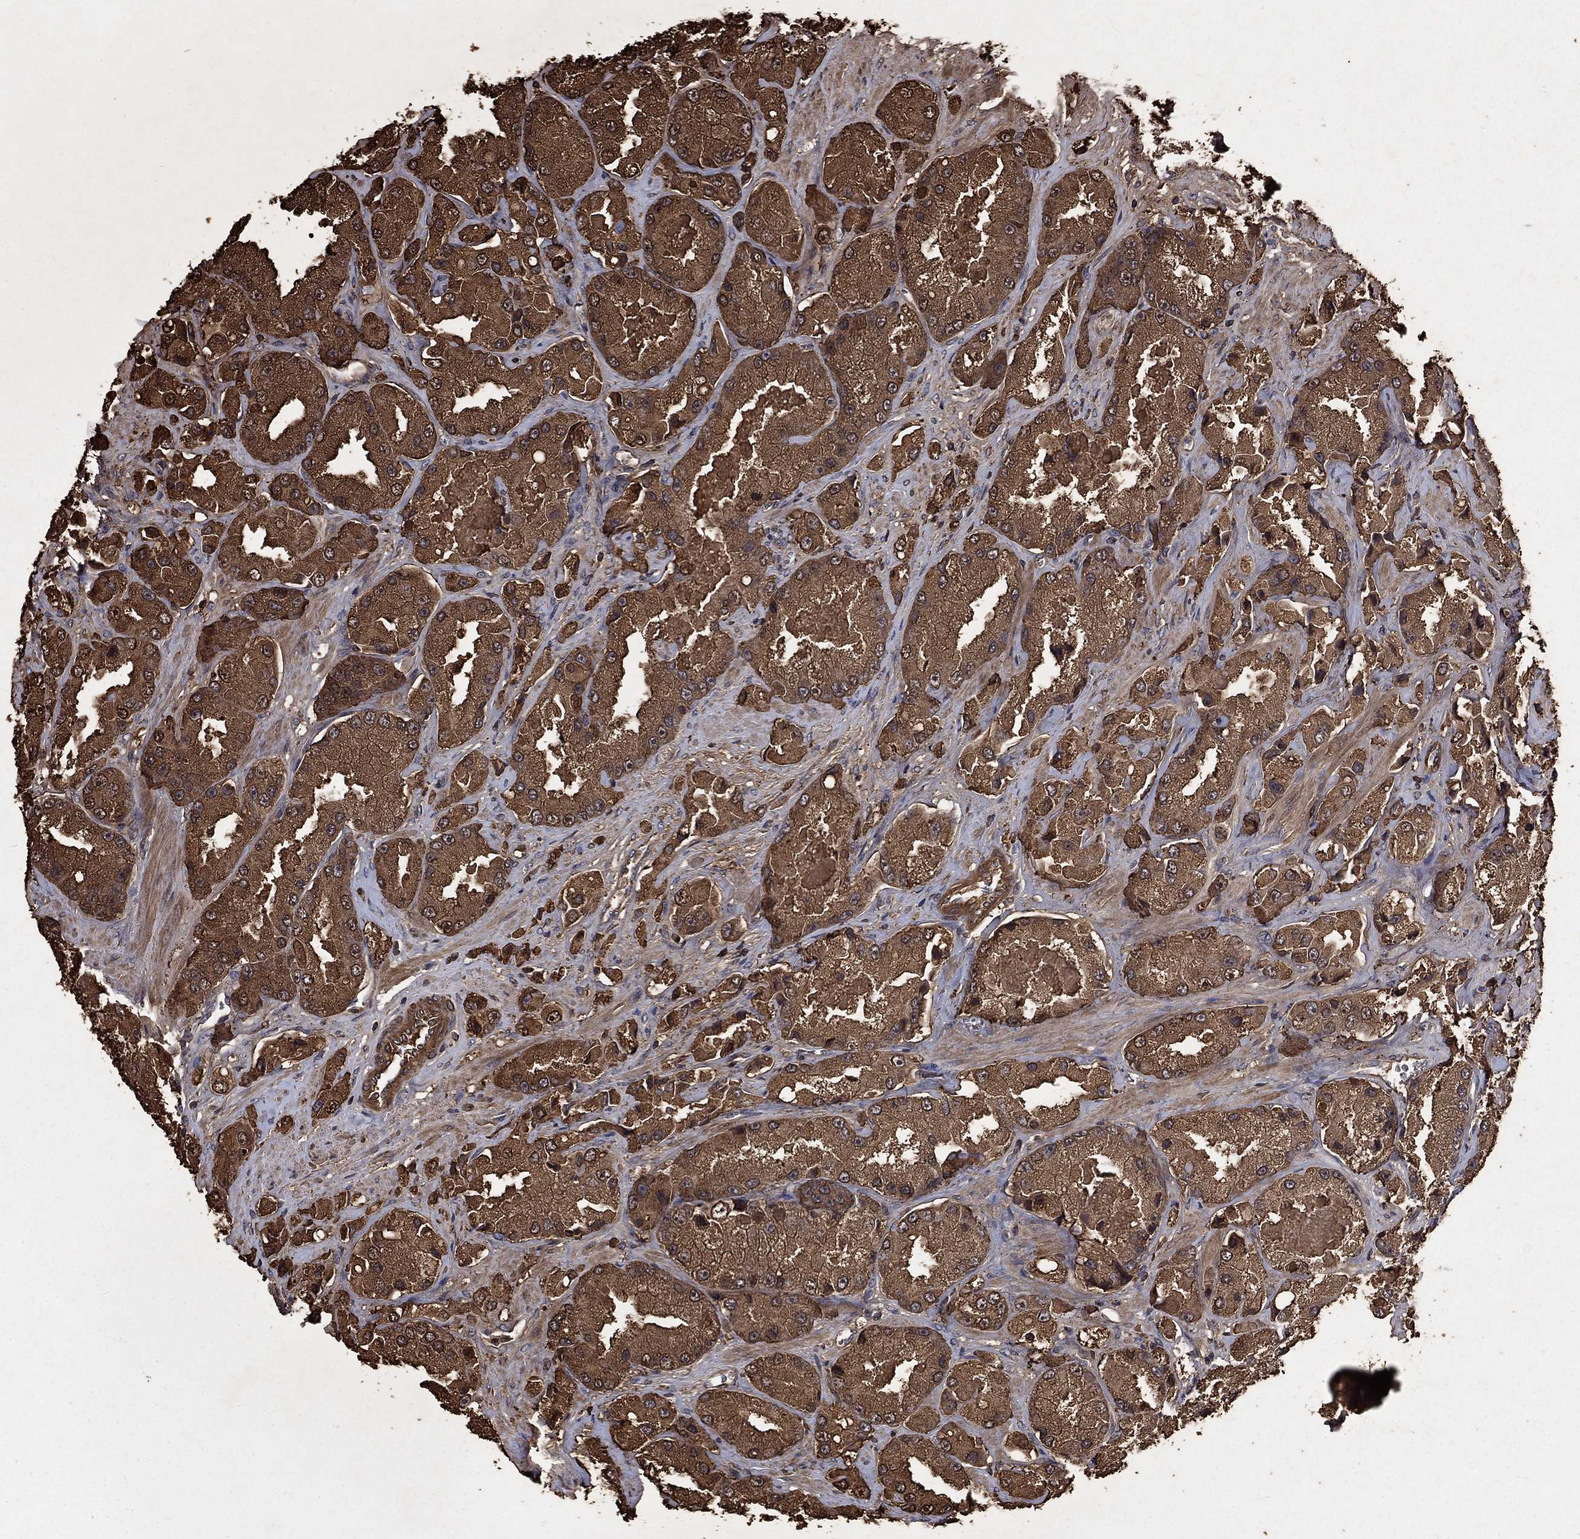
{"staining": {"intensity": "strong", "quantity": "25%-75%", "location": "cytoplasmic/membranous"}, "tissue": "prostate cancer", "cell_type": "Tumor cells", "image_type": "cancer", "snomed": [{"axis": "morphology", "description": "Adenocarcinoma, NOS"}, {"axis": "topography", "description": "Prostate and seminal vesicle, NOS"}, {"axis": "topography", "description": "Prostate"}], "caption": "Immunohistochemical staining of adenocarcinoma (prostate) displays strong cytoplasmic/membranous protein expression in approximately 25%-75% of tumor cells.", "gene": "PDE3A", "patient": {"sex": "male", "age": 64}}